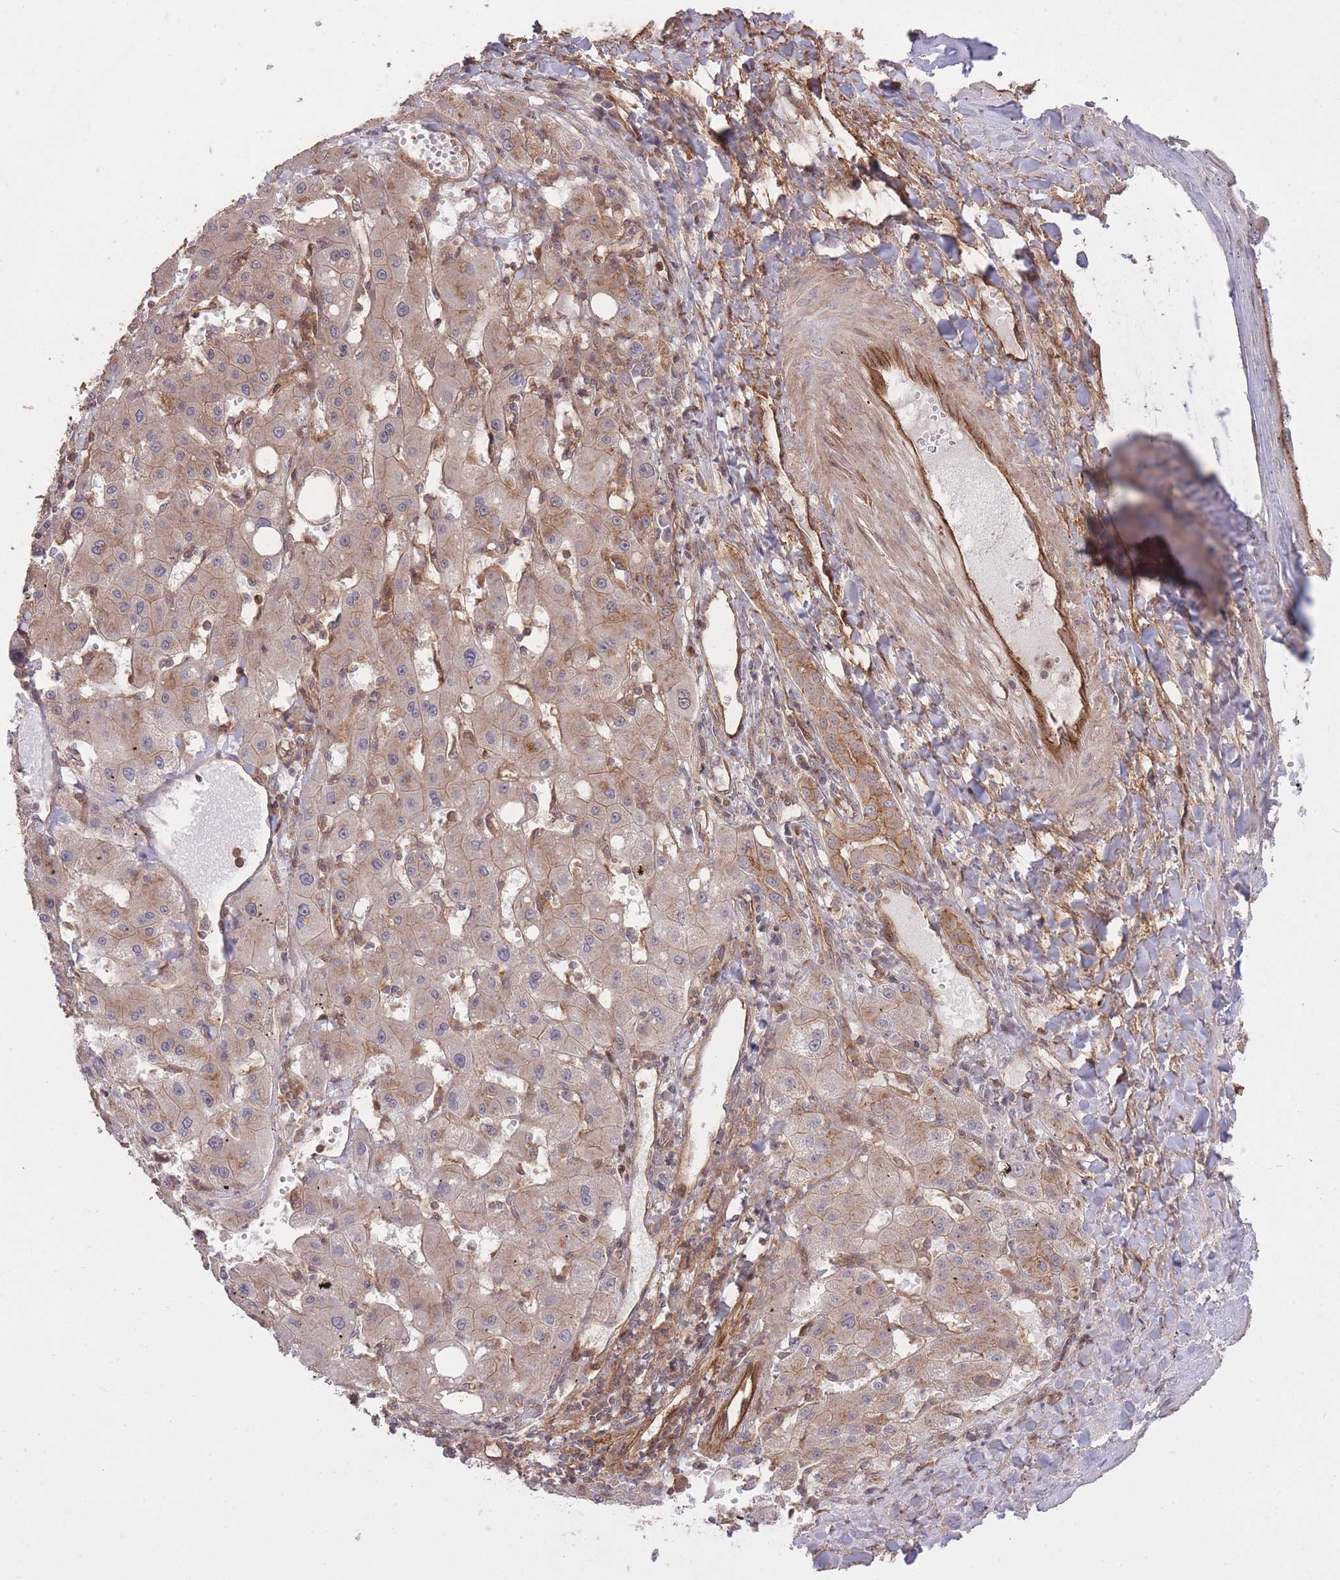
{"staining": {"intensity": "weak", "quantity": "25%-75%", "location": "cytoplasmic/membranous"}, "tissue": "liver cancer", "cell_type": "Tumor cells", "image_type": "cancer", "snomed": [{"axis": "morphology", "description": "Carcinoma, Hepatocellular, NOS"}, {"axis": "topography", "description": "Liver"}], "caption": "Brown immunohistochemical staining in human liver cancer (hepatocellular carcinoma) shows weak cytoplasmic/membranous expression in about 25%-75% of tumor cells.", "gene": "PLD1", "patient": {"sex": "male", "age": 72}}